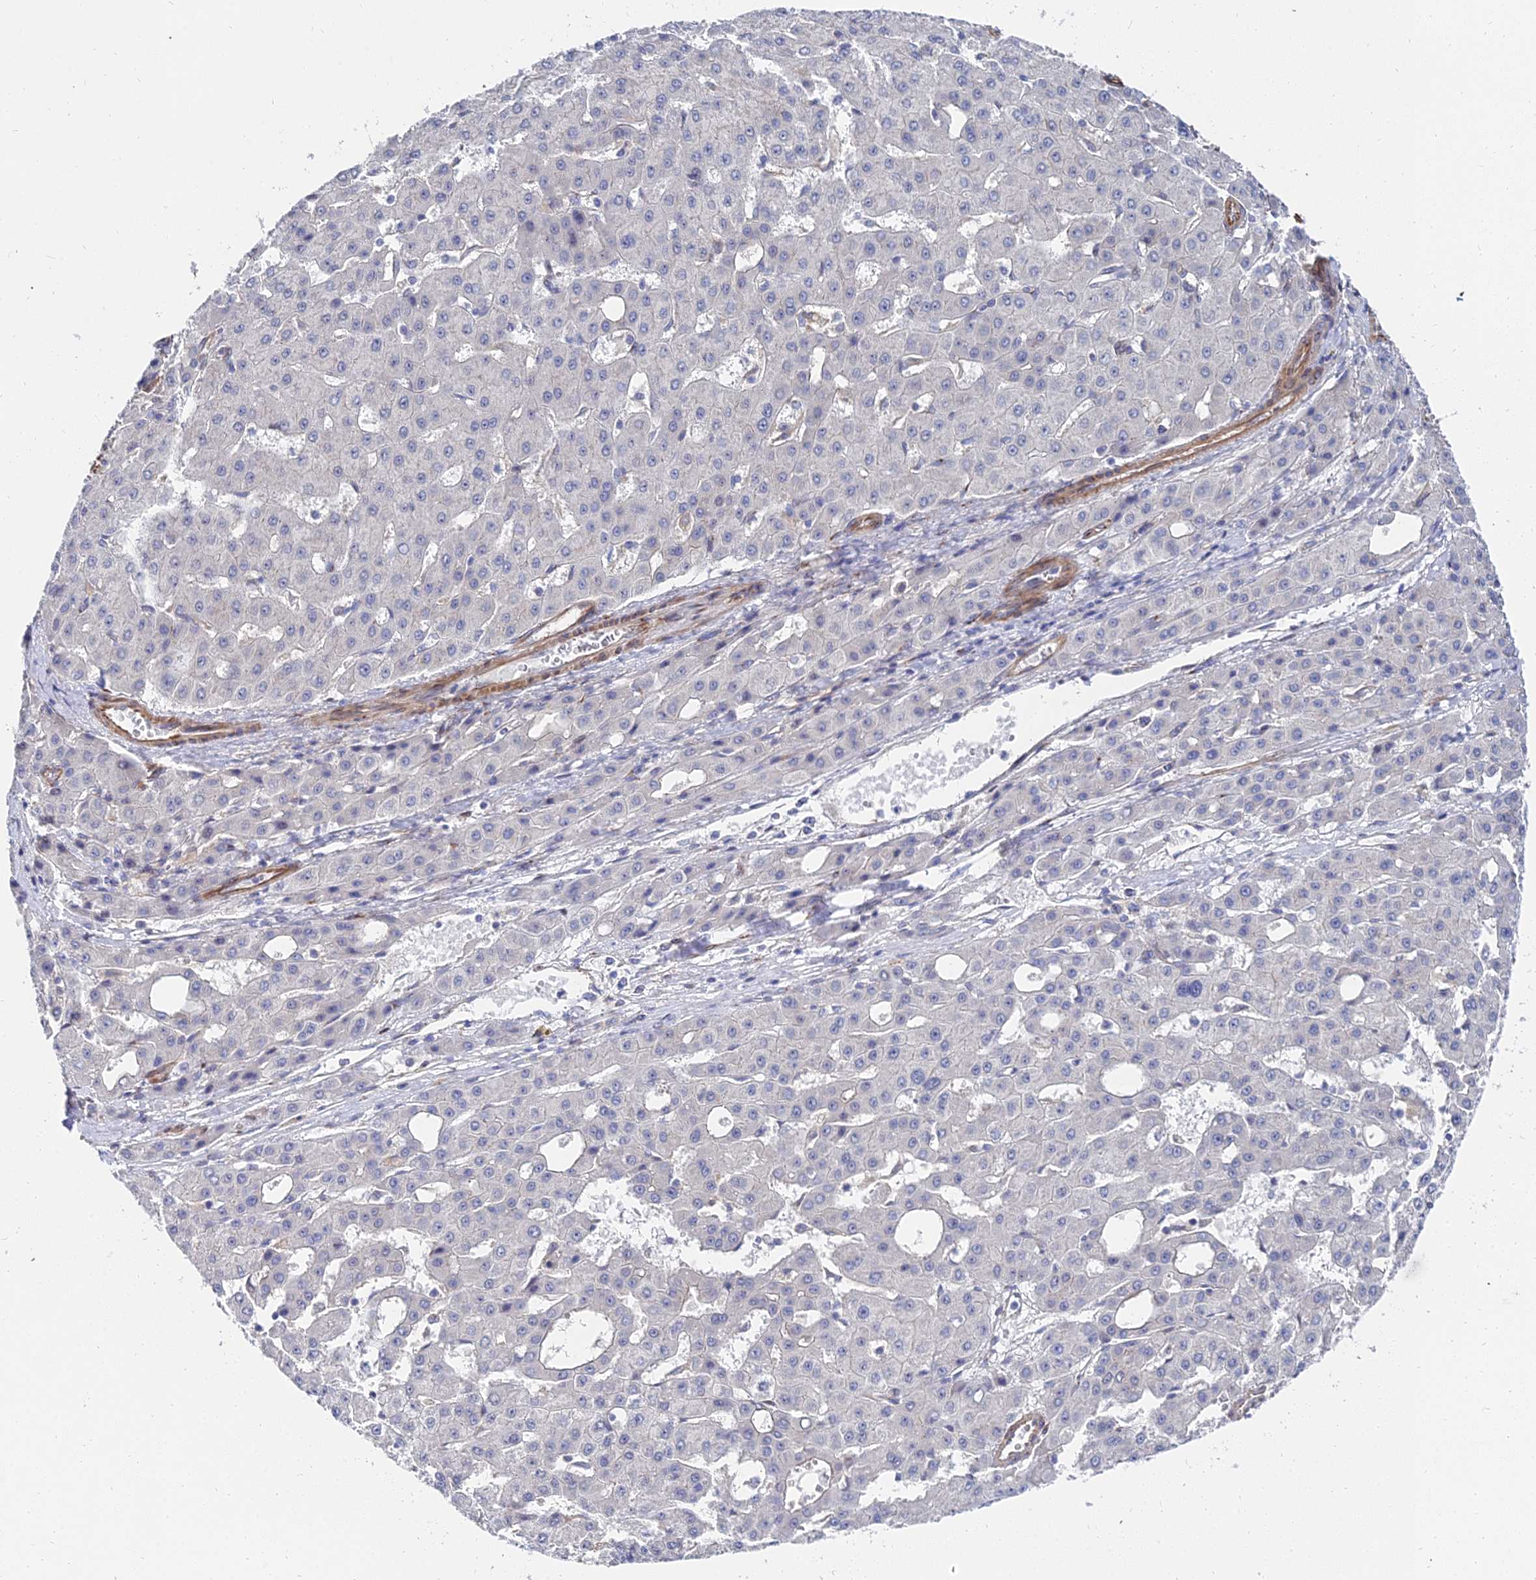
{"staining": {"intensity": "negative", "quantity": "none", "location": "none"}, "tissue": "liver cancer", "cell_type": "Tumor cells", "image_type": "cancer", "snomed": [{"axis": "morphology", "description": "Carcinoma, Hepatocellular, NOS"}, {"axis": "topography", "description": "Liver"}], "caption": "Tumor cells are negative for protein expression in human liver cancer (hepatocellular carcinoma). Nuclei are stained in blue.", "gene": "BORCS8", "patient": {"sex": "male", "age": 47}}